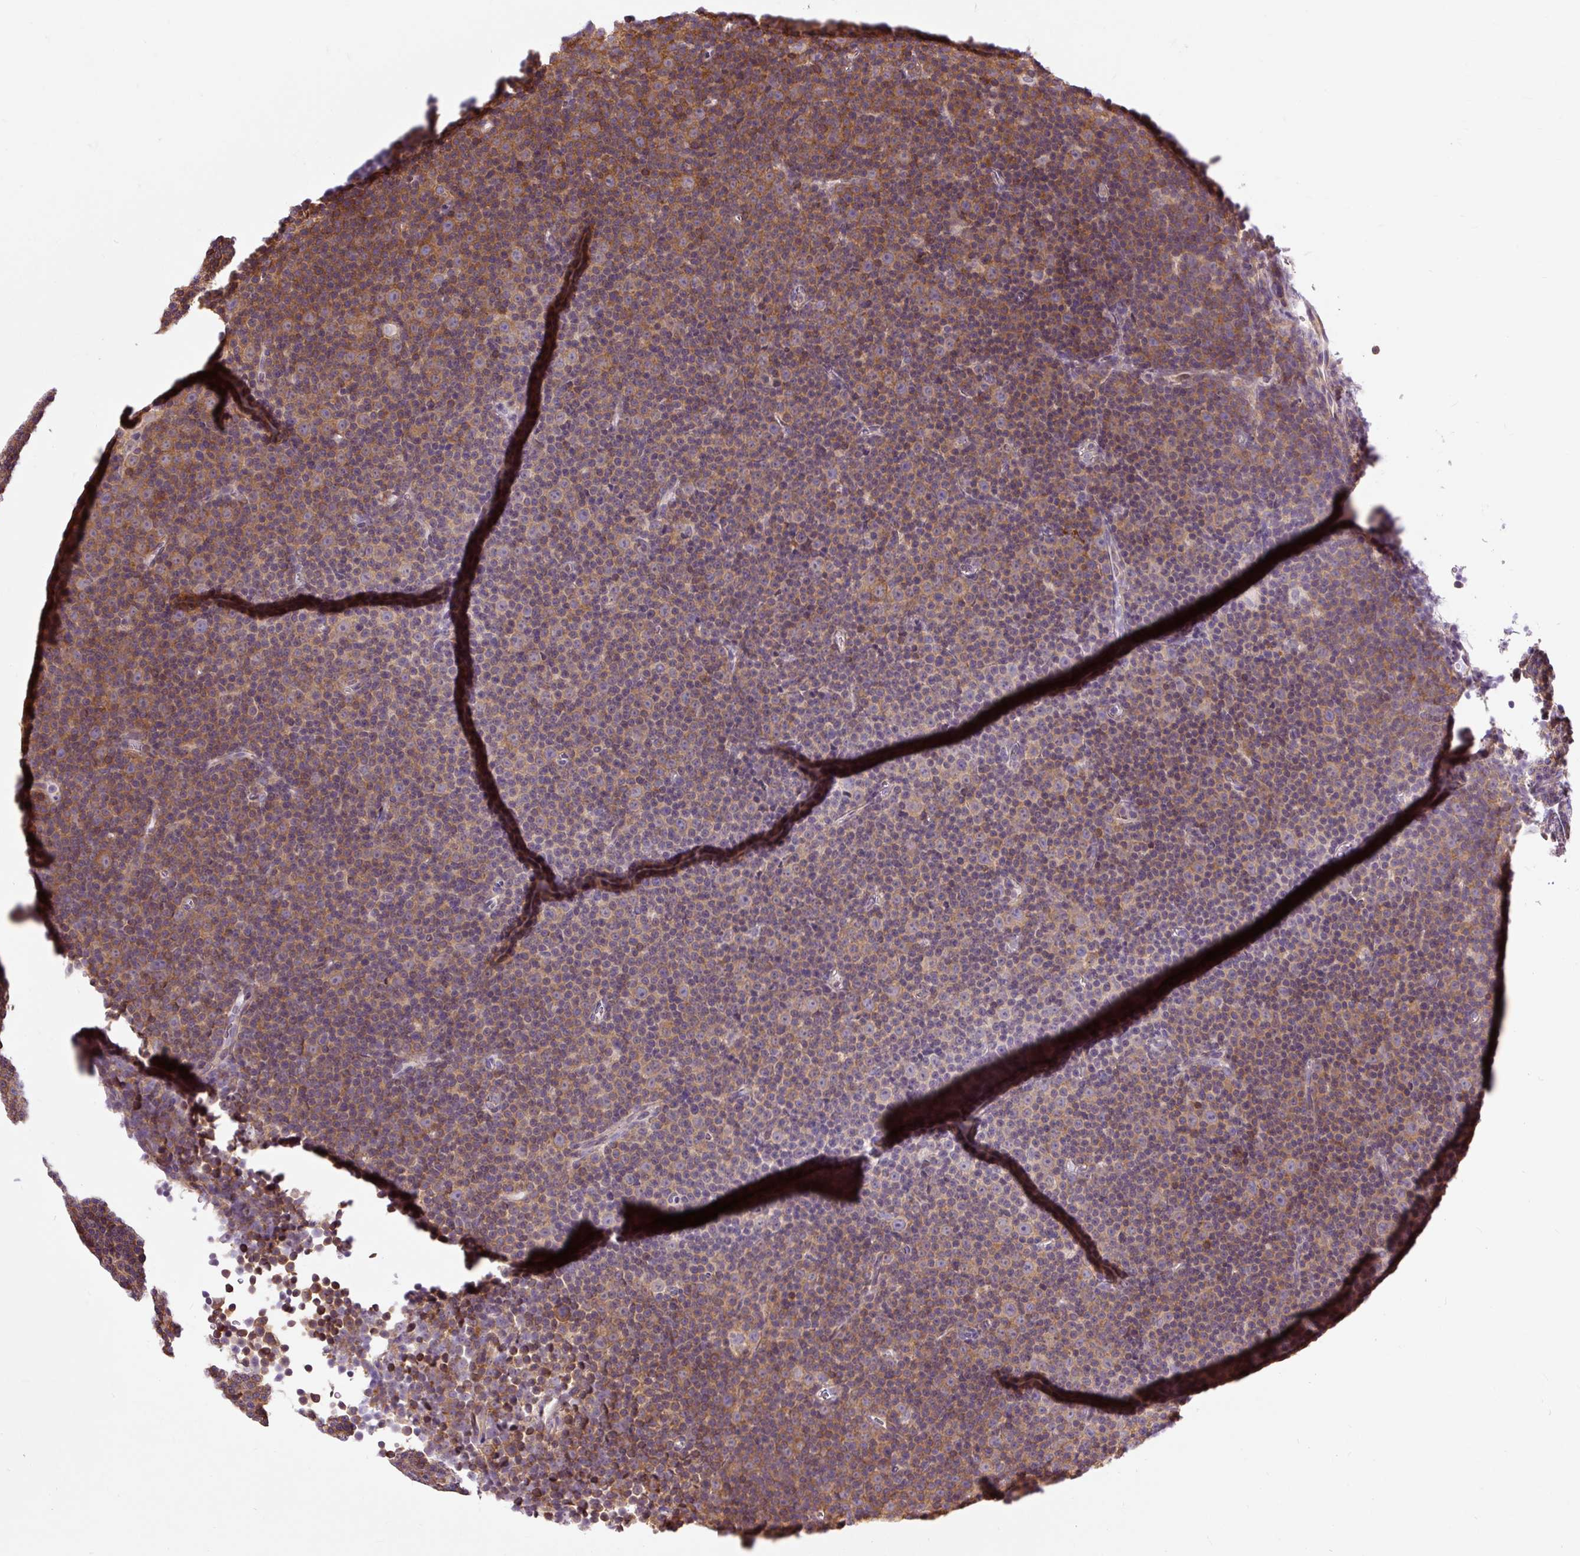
{"staining": {"intensity": "moderate", "quantity": ">75%", "location": "cytoplasmic/membranous"}, "tissue": "lymphoma", "cell_type": "Tumor cells", "image_type": "cancer", "snomed": [{"axis": "morphology", "description": "Malignant lymphoma, non-Hodgkin's type, Low grade"}, {"axis": "topography", "description": "Lymph node"}], "caption": "Moderate cytoplasmic/membranous expression for a protein is identified in about >75% of tumor cells of lymphoma using IHC.", "gene": "CISD3", "patient": {"sex": "female", "age": 67}}